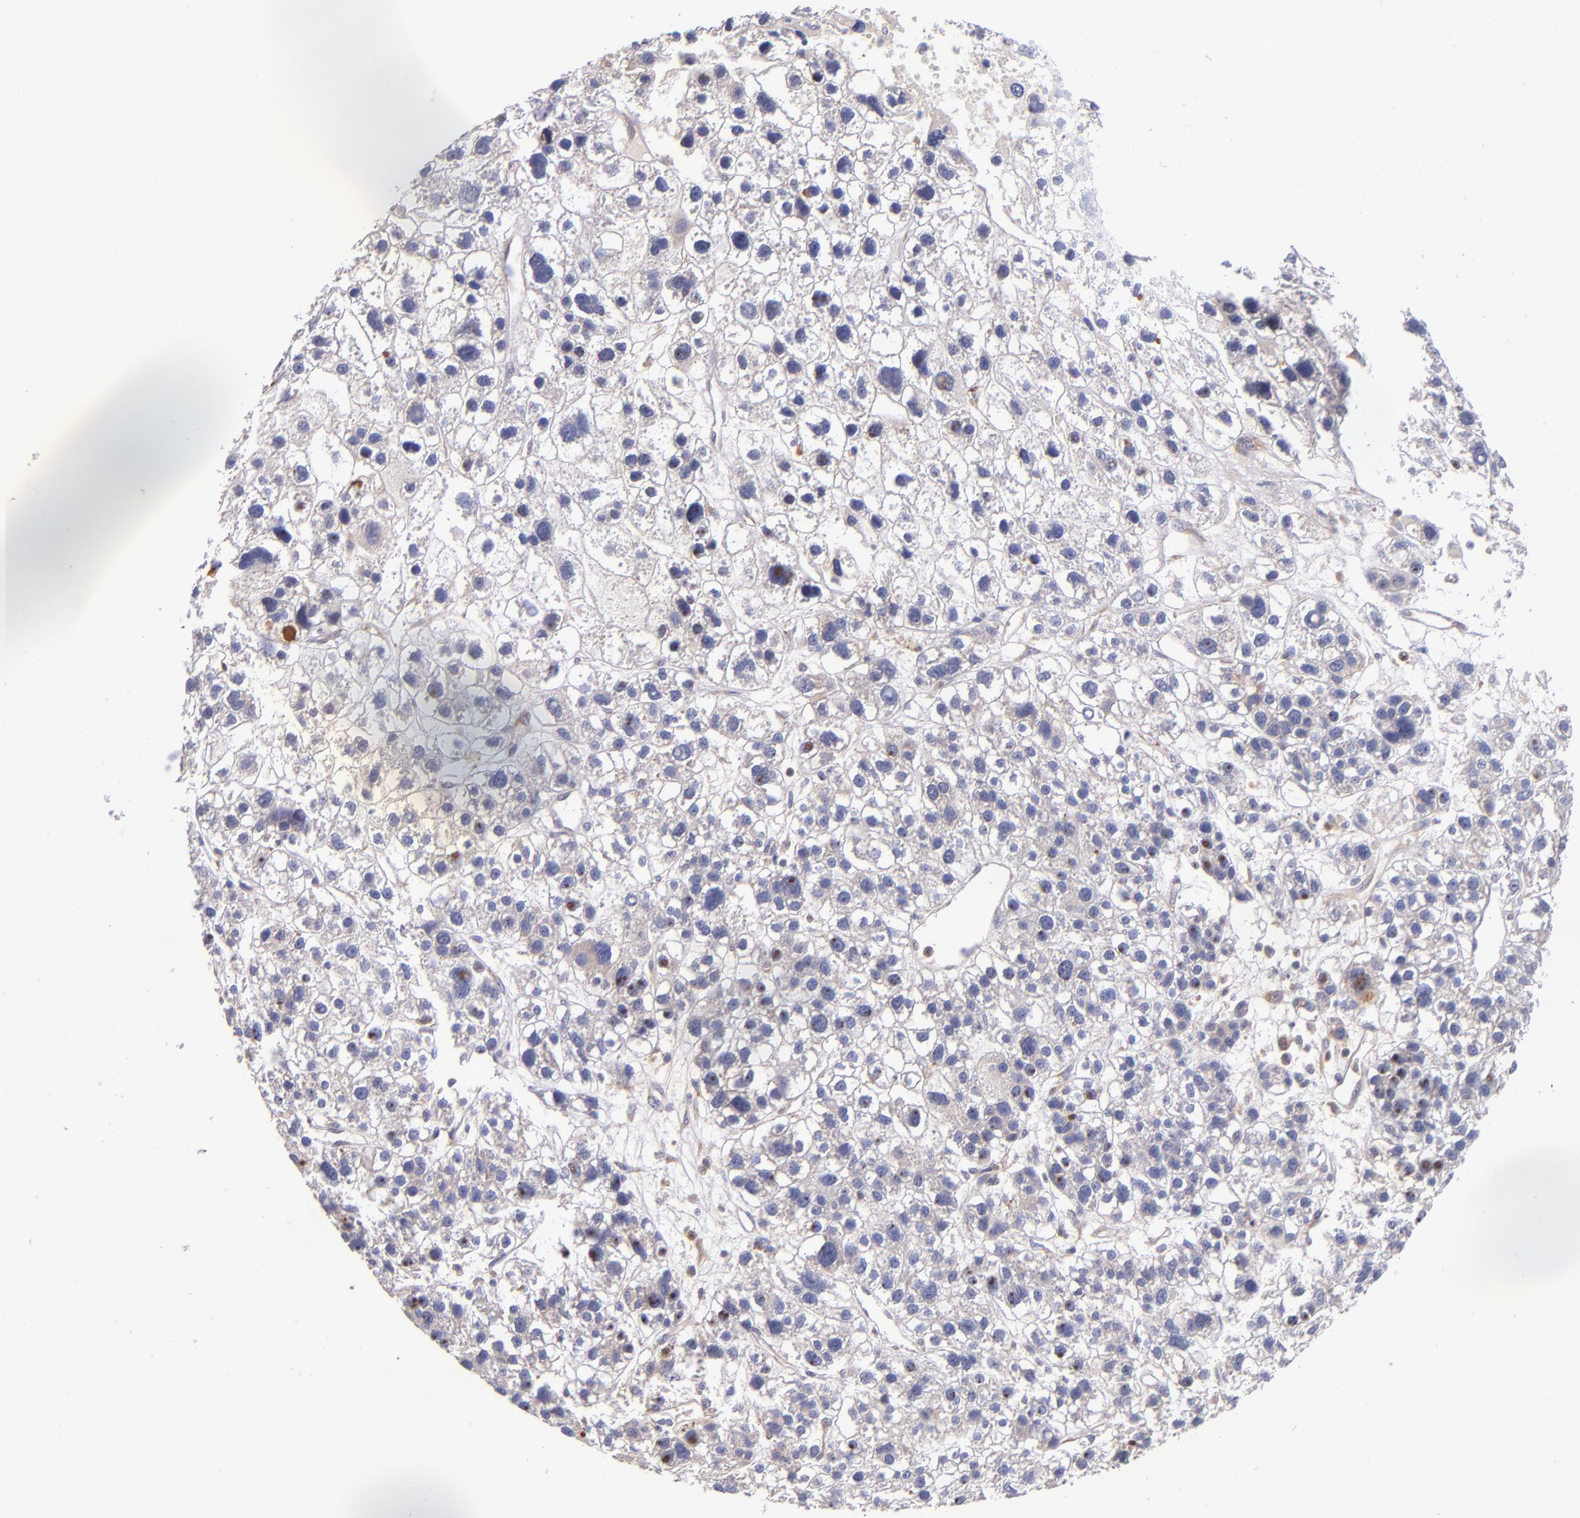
{"staining": {"intensity": "moderate", "quantity": "<25%", "location": "nuclear"}, "tissue": "liver cancer", "cell_type": "Tumor cells", "image_type": "cancer", "snomed": [{"axis": "morphology", "description": "Carcinoma, Hepatocellular, NOS"}, {"axis": "topography", "description": "Liver"}], "caption": "Brown immunohistochemical staining in liver cancer (hepatocellular carcinoma) demonstrates moderate nuclear positivity in about <25% of tumor cells.", "gene": "EIF4ENIF1", "patient": {"sex": "female", "age": 85}}